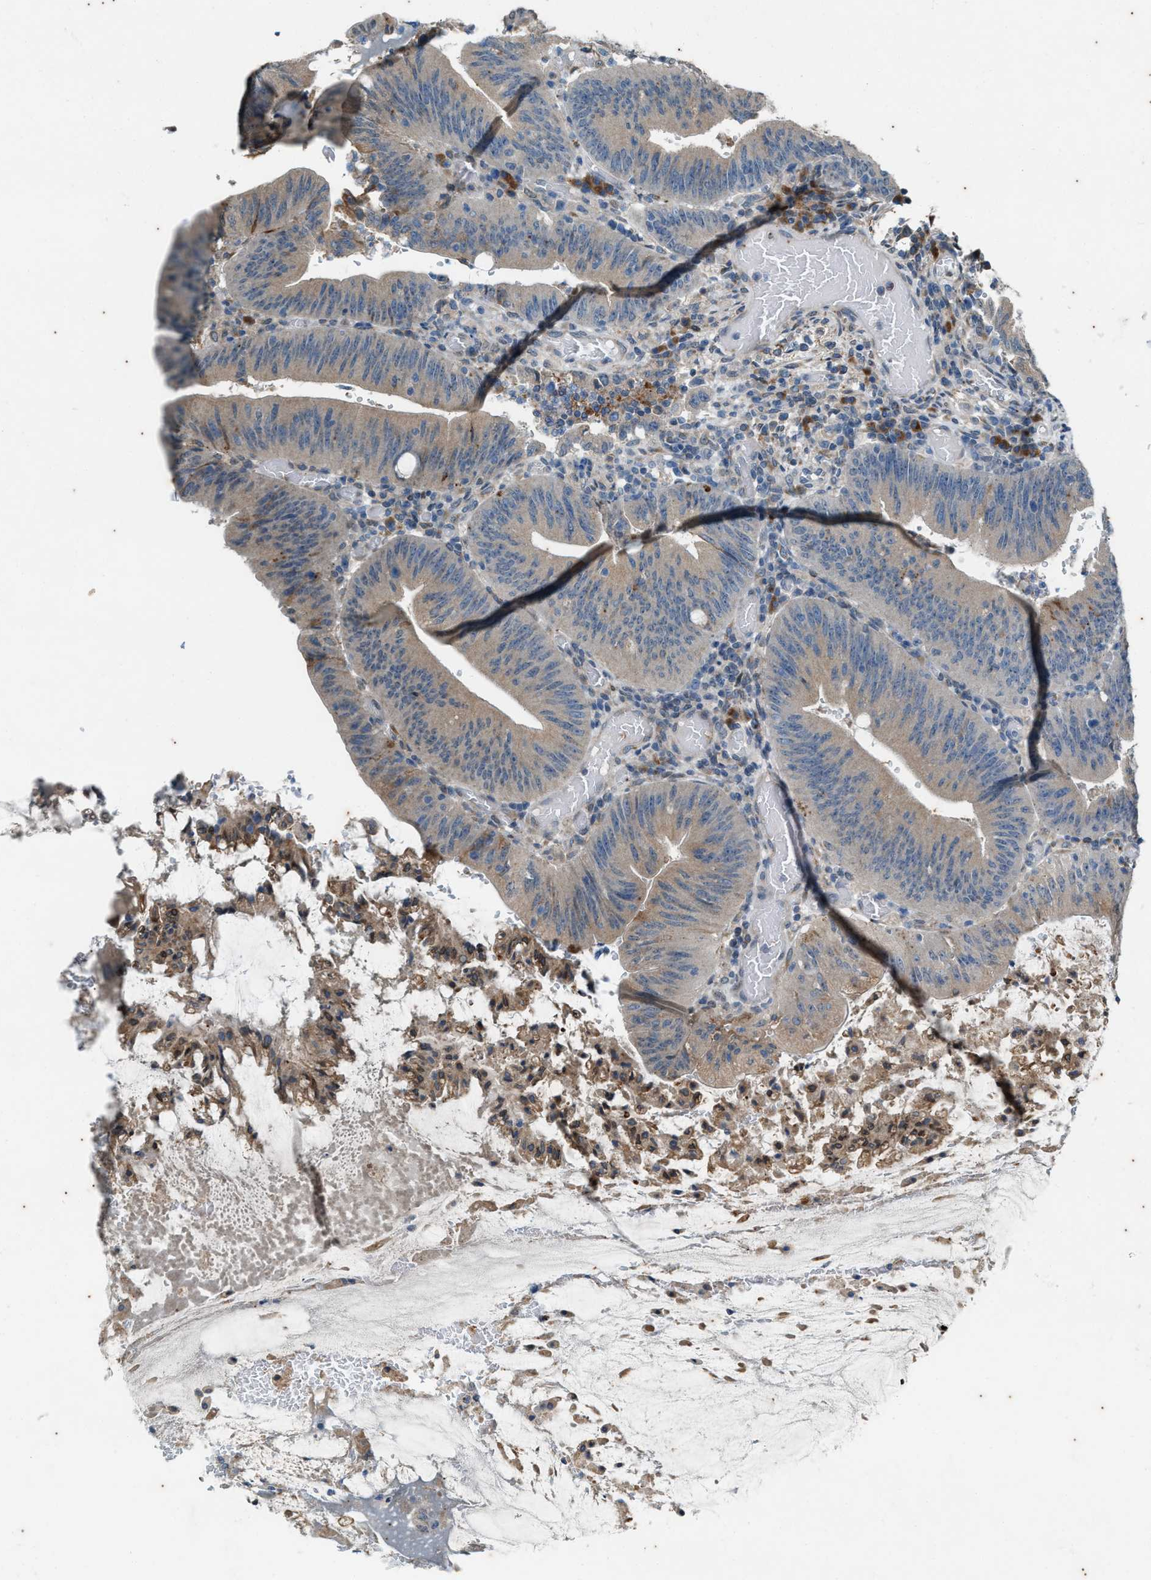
{"staining": {"intensity": "weak", "quantity": "25%-75%", "location": "cytoplasmic/membranous"}, "tissue": "colorectal cancer", "cell_type": "Tumor cells", "image_type": "cancer", "snomed": [{"axis": "morphology", "description": "Normal tissue, NOS"}, {"axis": "morphology", "description": "Adenocarcinoma, NOS"}, {"axis": "topography", "description": "Rectum"}], "caption": "Brown immunohistochemical staining in human colorectal cancer exhibits weak cytoplasmic/membranous positivity in approximately 25%-75% of tumor cells.", "gene": "CHPF2", "patient": {"sex": "female", "age": 66}}